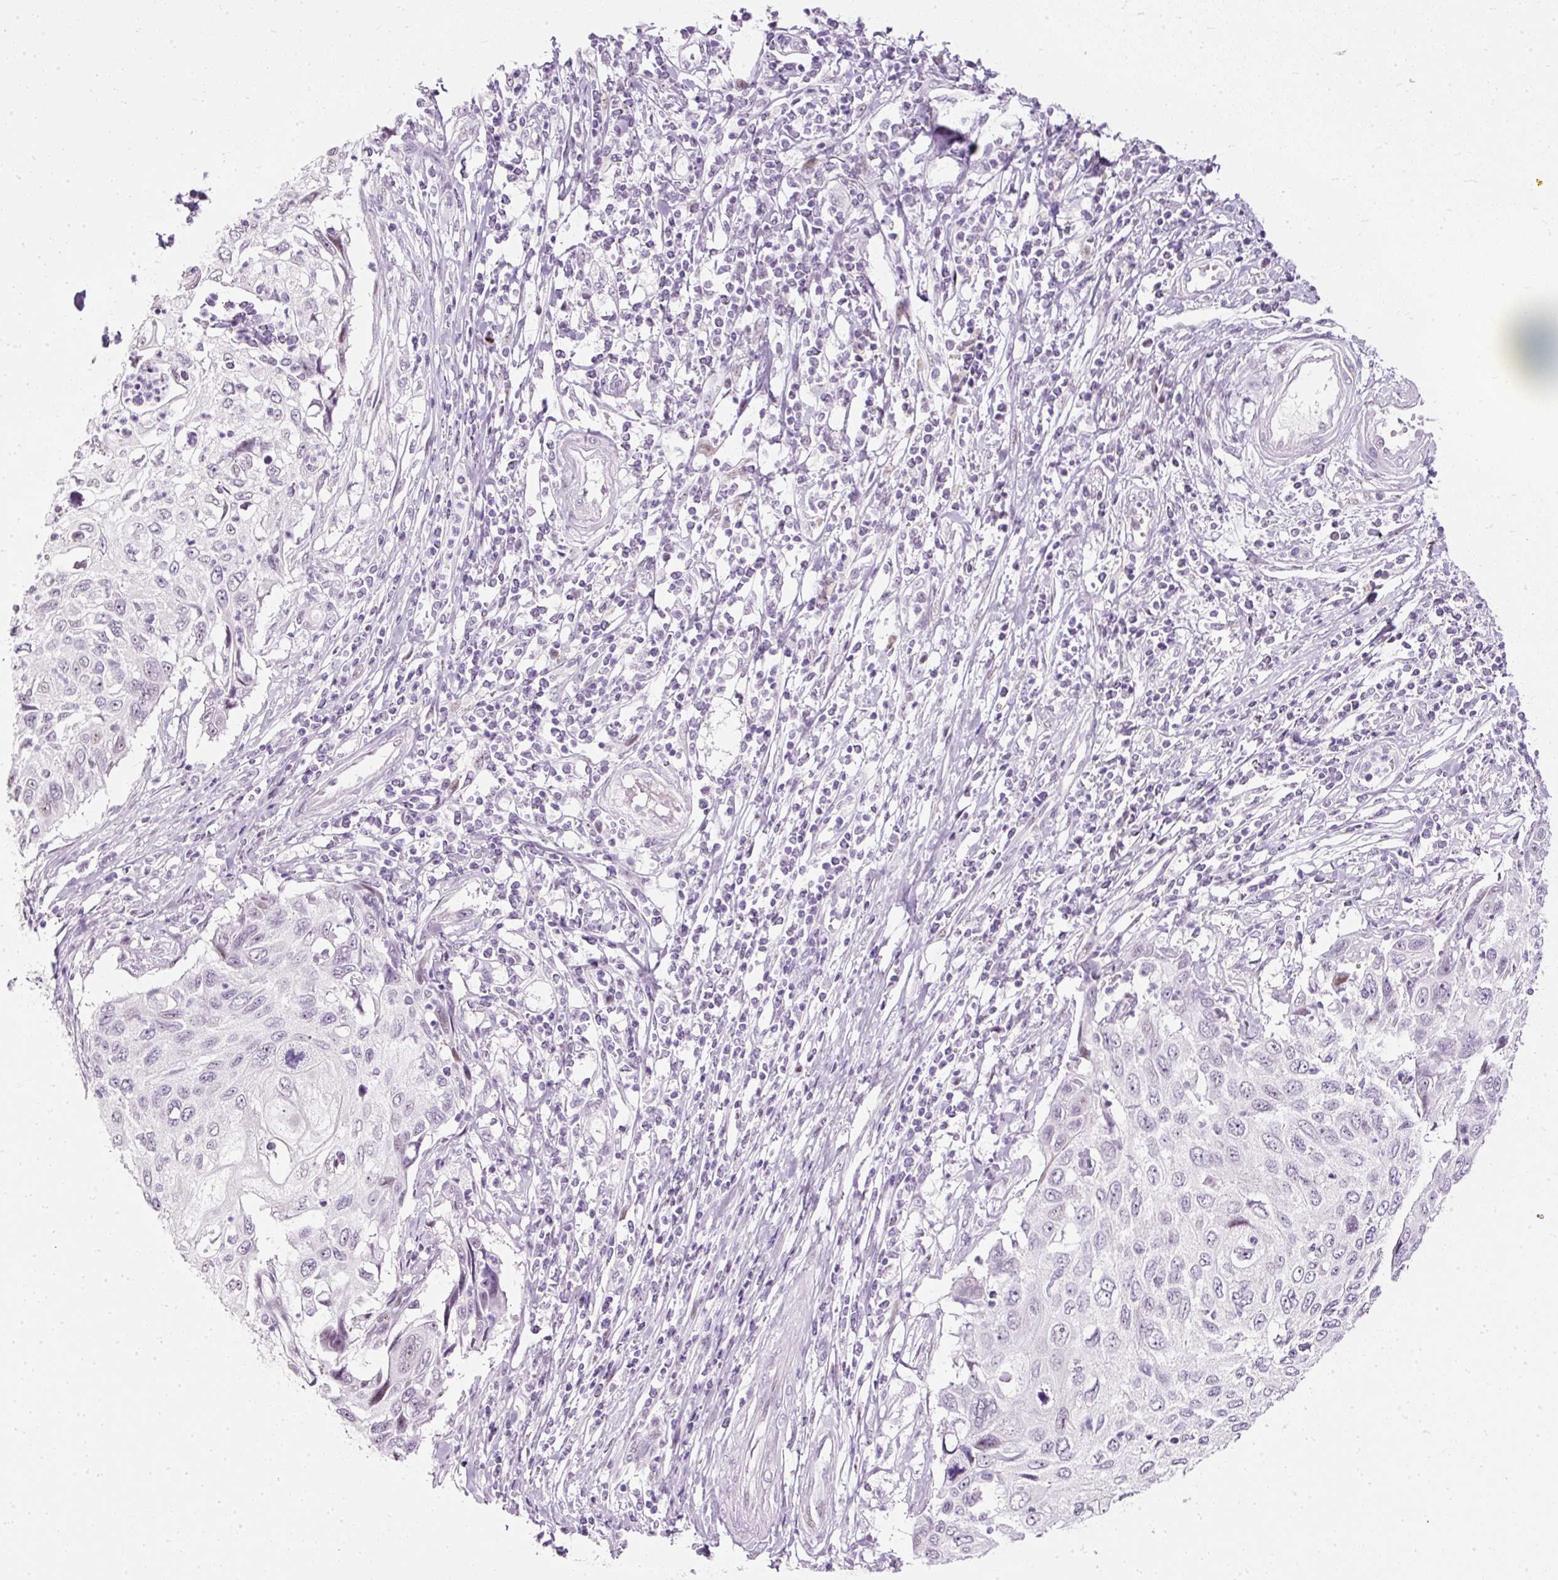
{"staining": {"intensity": "negative", "quantity": "none", "location": "none"}, "tissue": "cervical cancer", "cell_type": "Tumor cells", "image_type": "cancer", "snomed": [{"axis": "morphology", "description": "Squamous cell carcinoma, NOS"}, {"axis": "topography", "description": "Cervix"}], "caption": "The image demonstrates no significant expression in tumor cells of squamous cell carcinoma (cervical). Nuclei are stained in blue.", "gene": "PDE6B", "patient": {"sex": "female", "age": 70}}